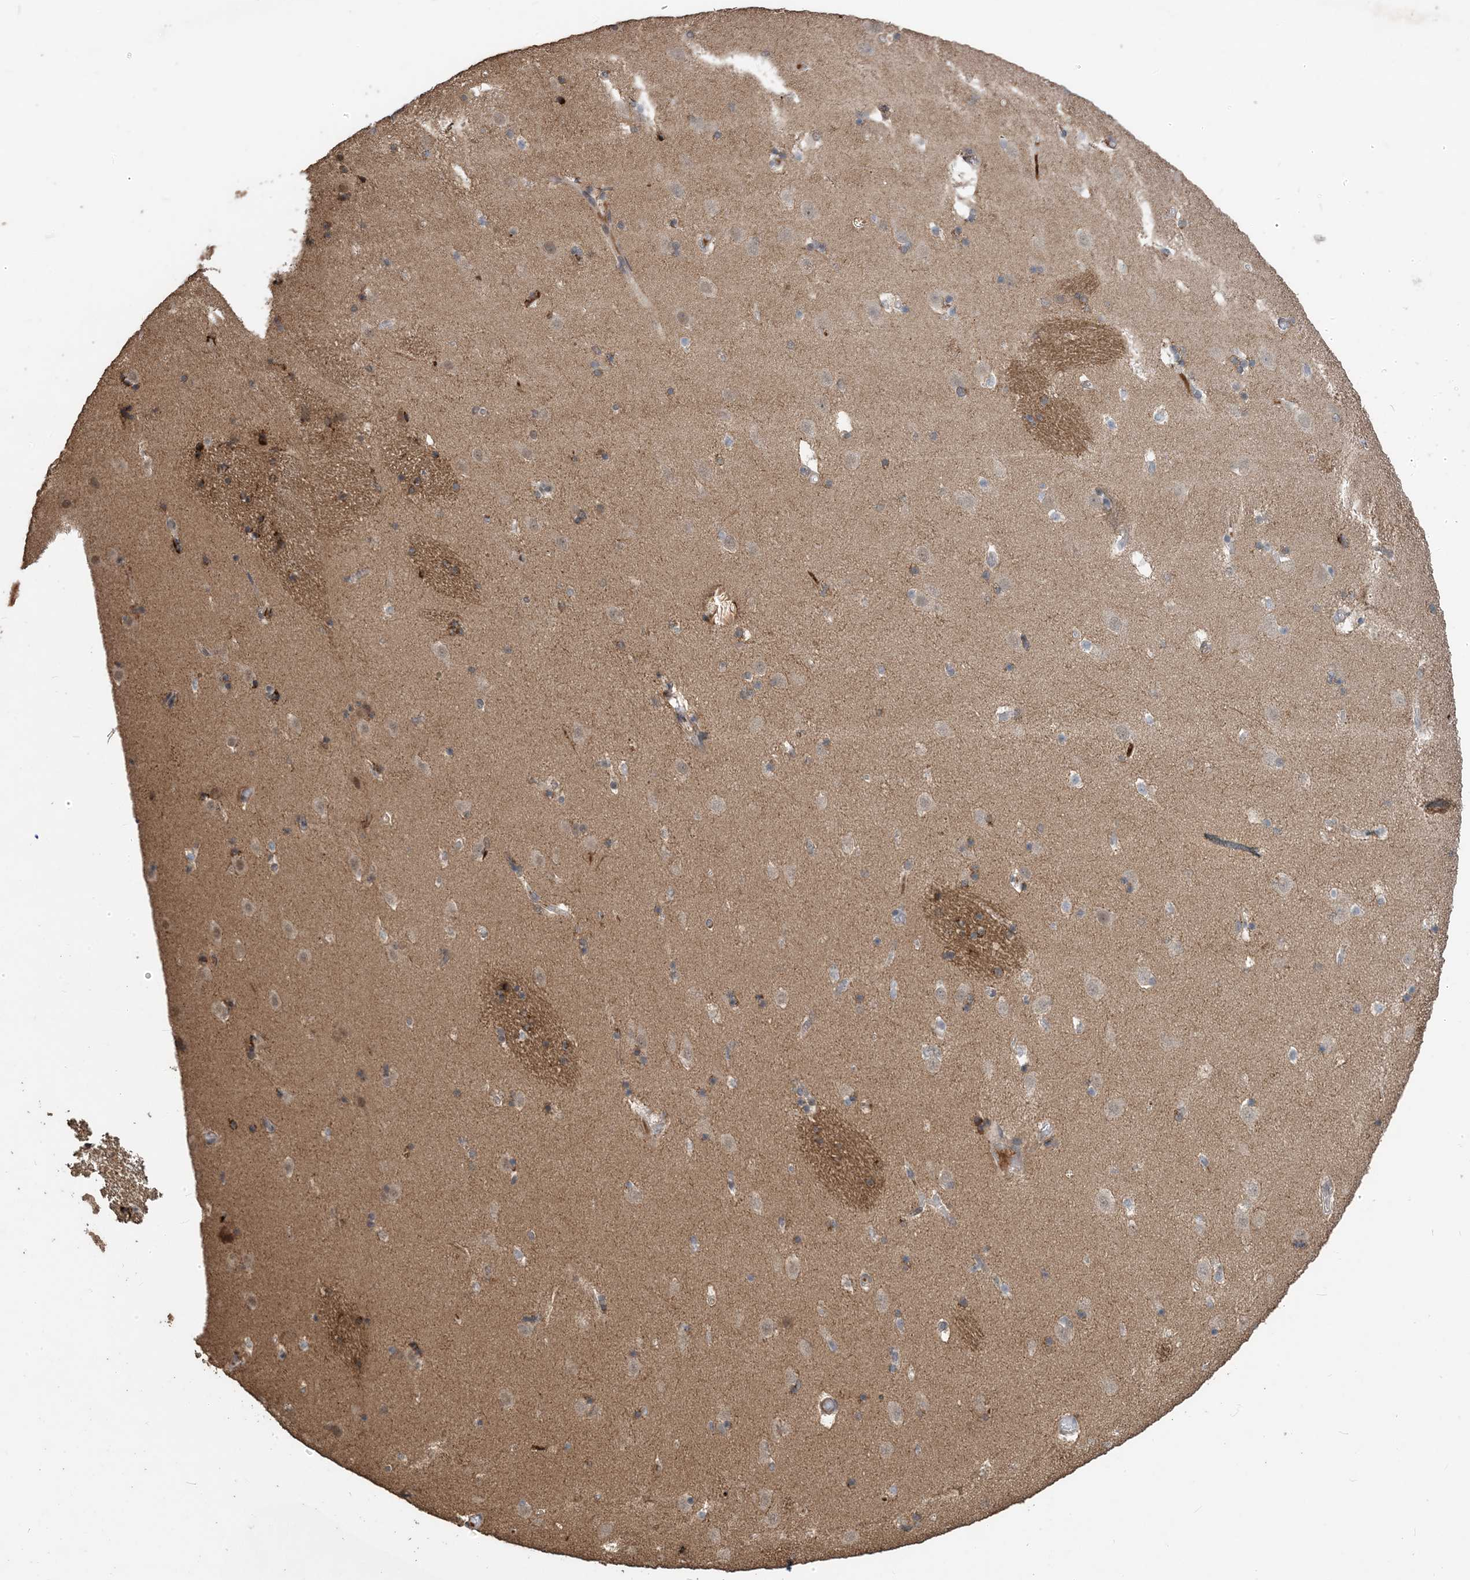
{"staining": {"intensity": "moderate", "quantity": "<25%", "location": "cytoplasmic/membranous"}, "tissue": "caudate", "cell_type": "Glial cells", "image_type": "normal", "snomed": [{"axis": "morphology", "description": "Normal tissue, NOS"}, {"axis": "topography", "description": "Lateral ventricle wall"}], "caption": "An IHC photomicrograph of normal tissue is shown. Protein staining in brown labels moderate cytoplasmic/membranous positivity in caudate within glial cells. Nuclei are stained in blue.", "gene": "ZC3H12A", "patient": {"sex": "male", "age": 45}}